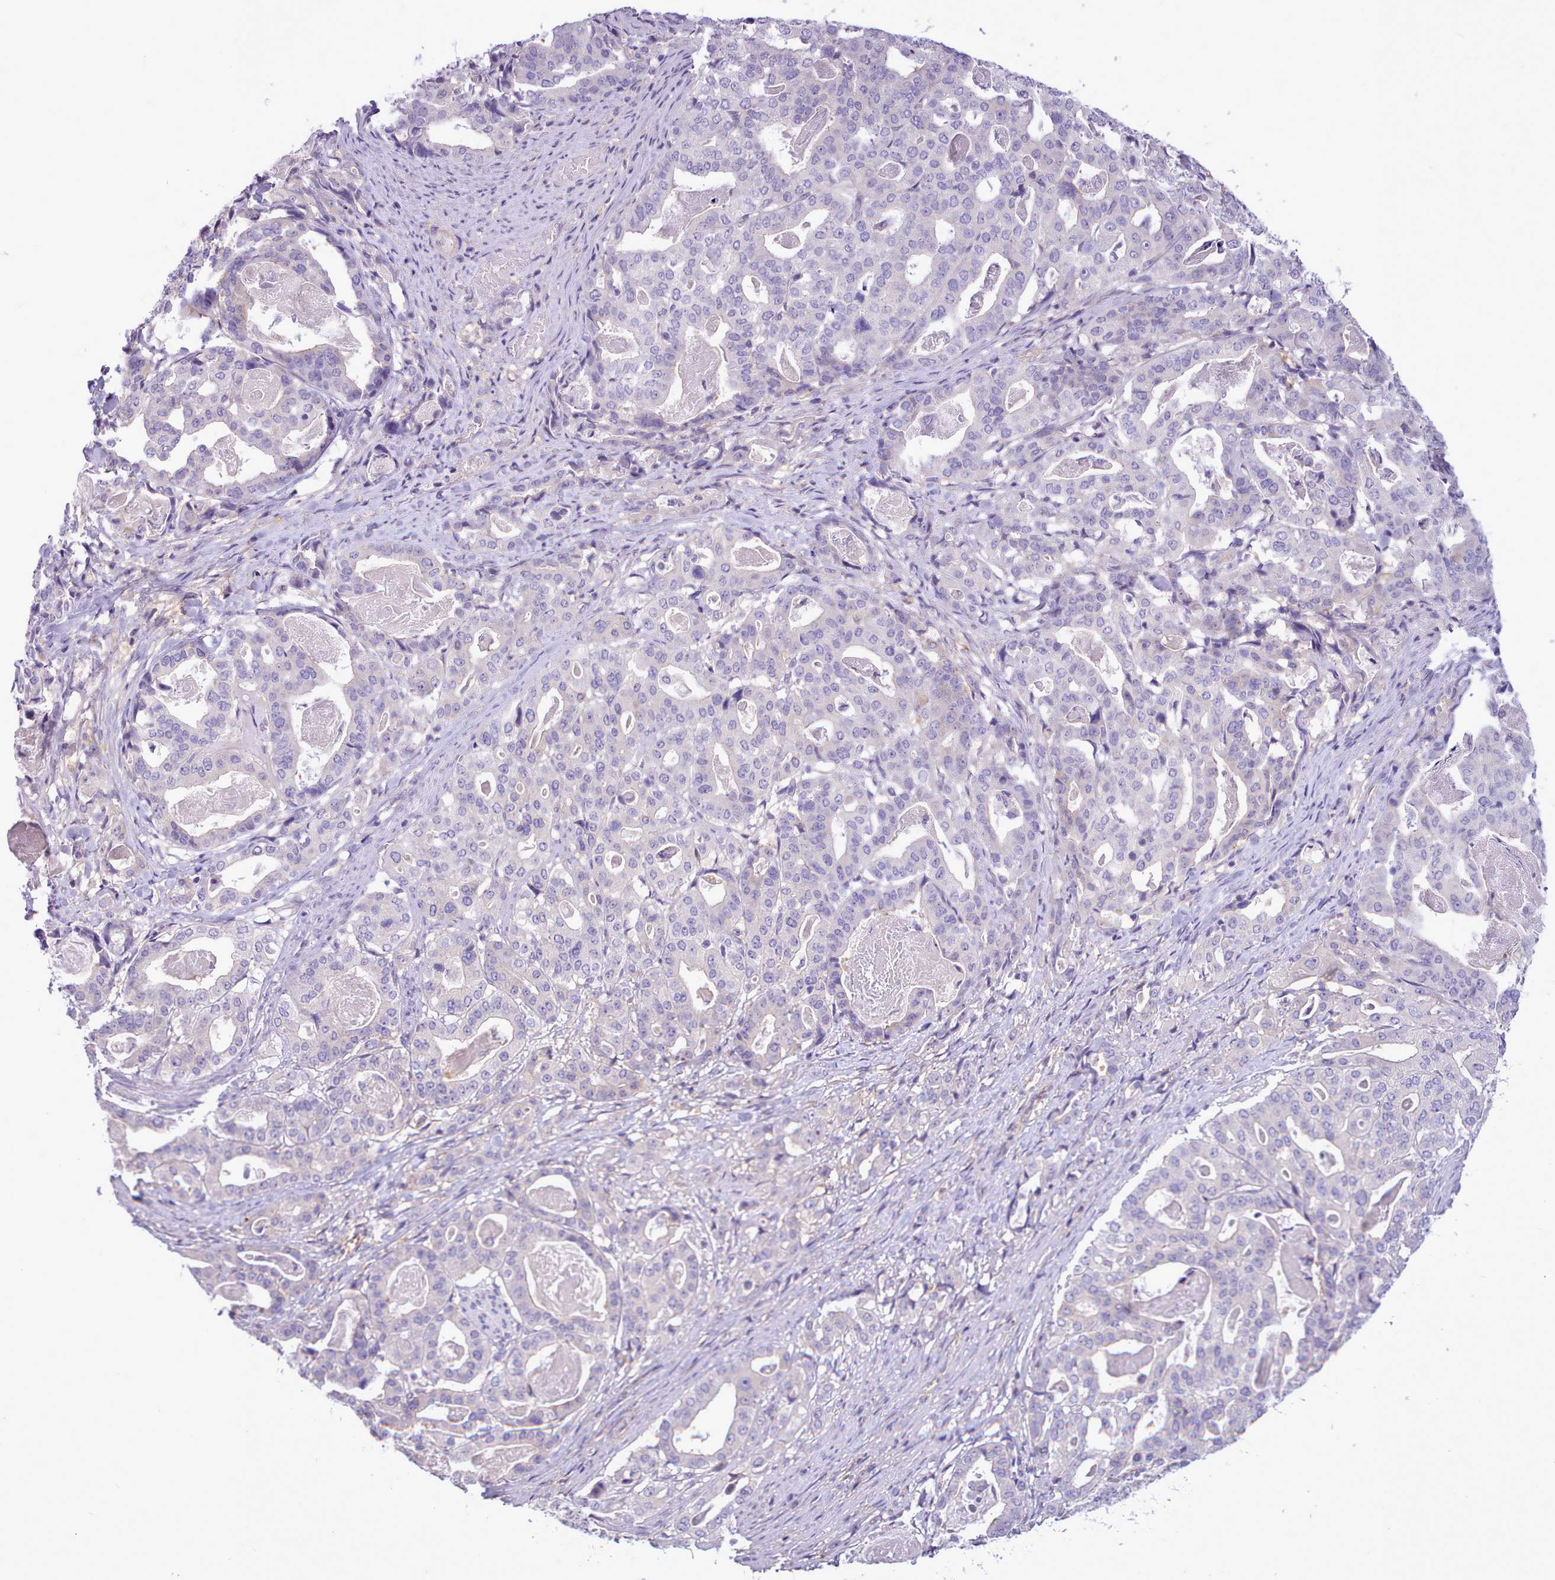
{"staining": {"intensity": "negative", "quantity": "none", "location": "none"}, "tissue": "stomach cancer", "cell_type": "Tumor cells", "image_type": "cancer", "snomed": [{"axis": "morphology", "description": "Adenocarcinoma, NOS"}, {"axis": "topography", "description": "Stomach"}], "caption": "A micrograph of adenocarcinoma (stomach) stained for a protein shows no brown staining in tumor cells. (DAB immunohistochemistry visualized using brightfield microscopy, high magnification).", "gene": "CYP2A13", "patient": {"sex": "male", "age": 48}}